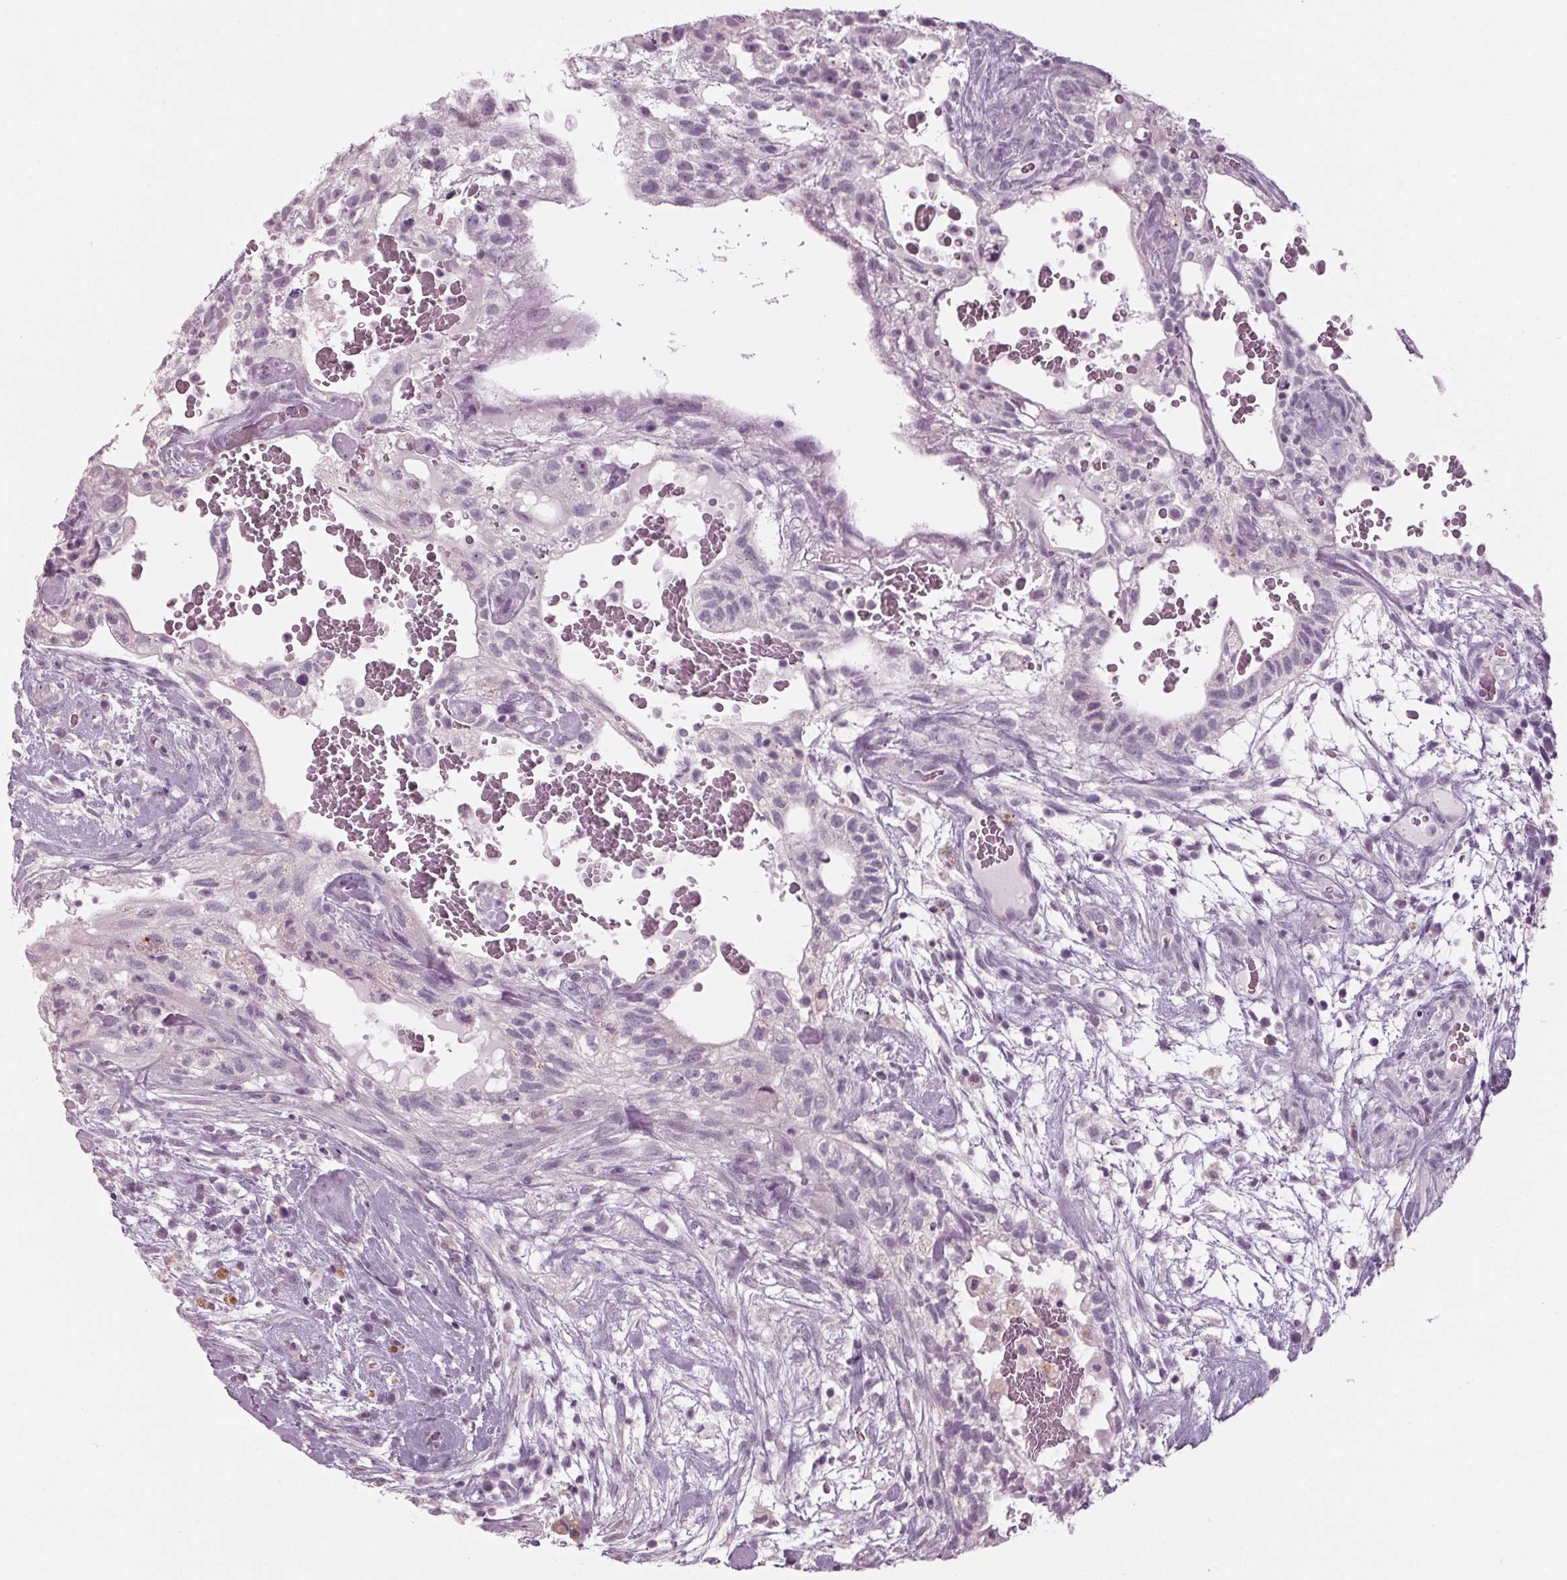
{"staining": {"intensity": "negative", "quantity": "none", "location": "none"}, "tissue": "testis cancer", "cell_type": "Tumor cells", "image_type": "cancer", "snomed": [{"axis": "morphology", "description": "Normal tissue, NOS"}, {"axis": "morphology", "description": "Carcinoma, Embryonal, NOS"}, {"axis": "topography", "description": "Testis"}], "caption": "IHC micrograph of human embryonal carcinoma (testis) stained for a protein (brown), which demonstrates no expression in tumor cells.", "gene": "TNNC2", "patient": {"sex": "male", "age": 32}}